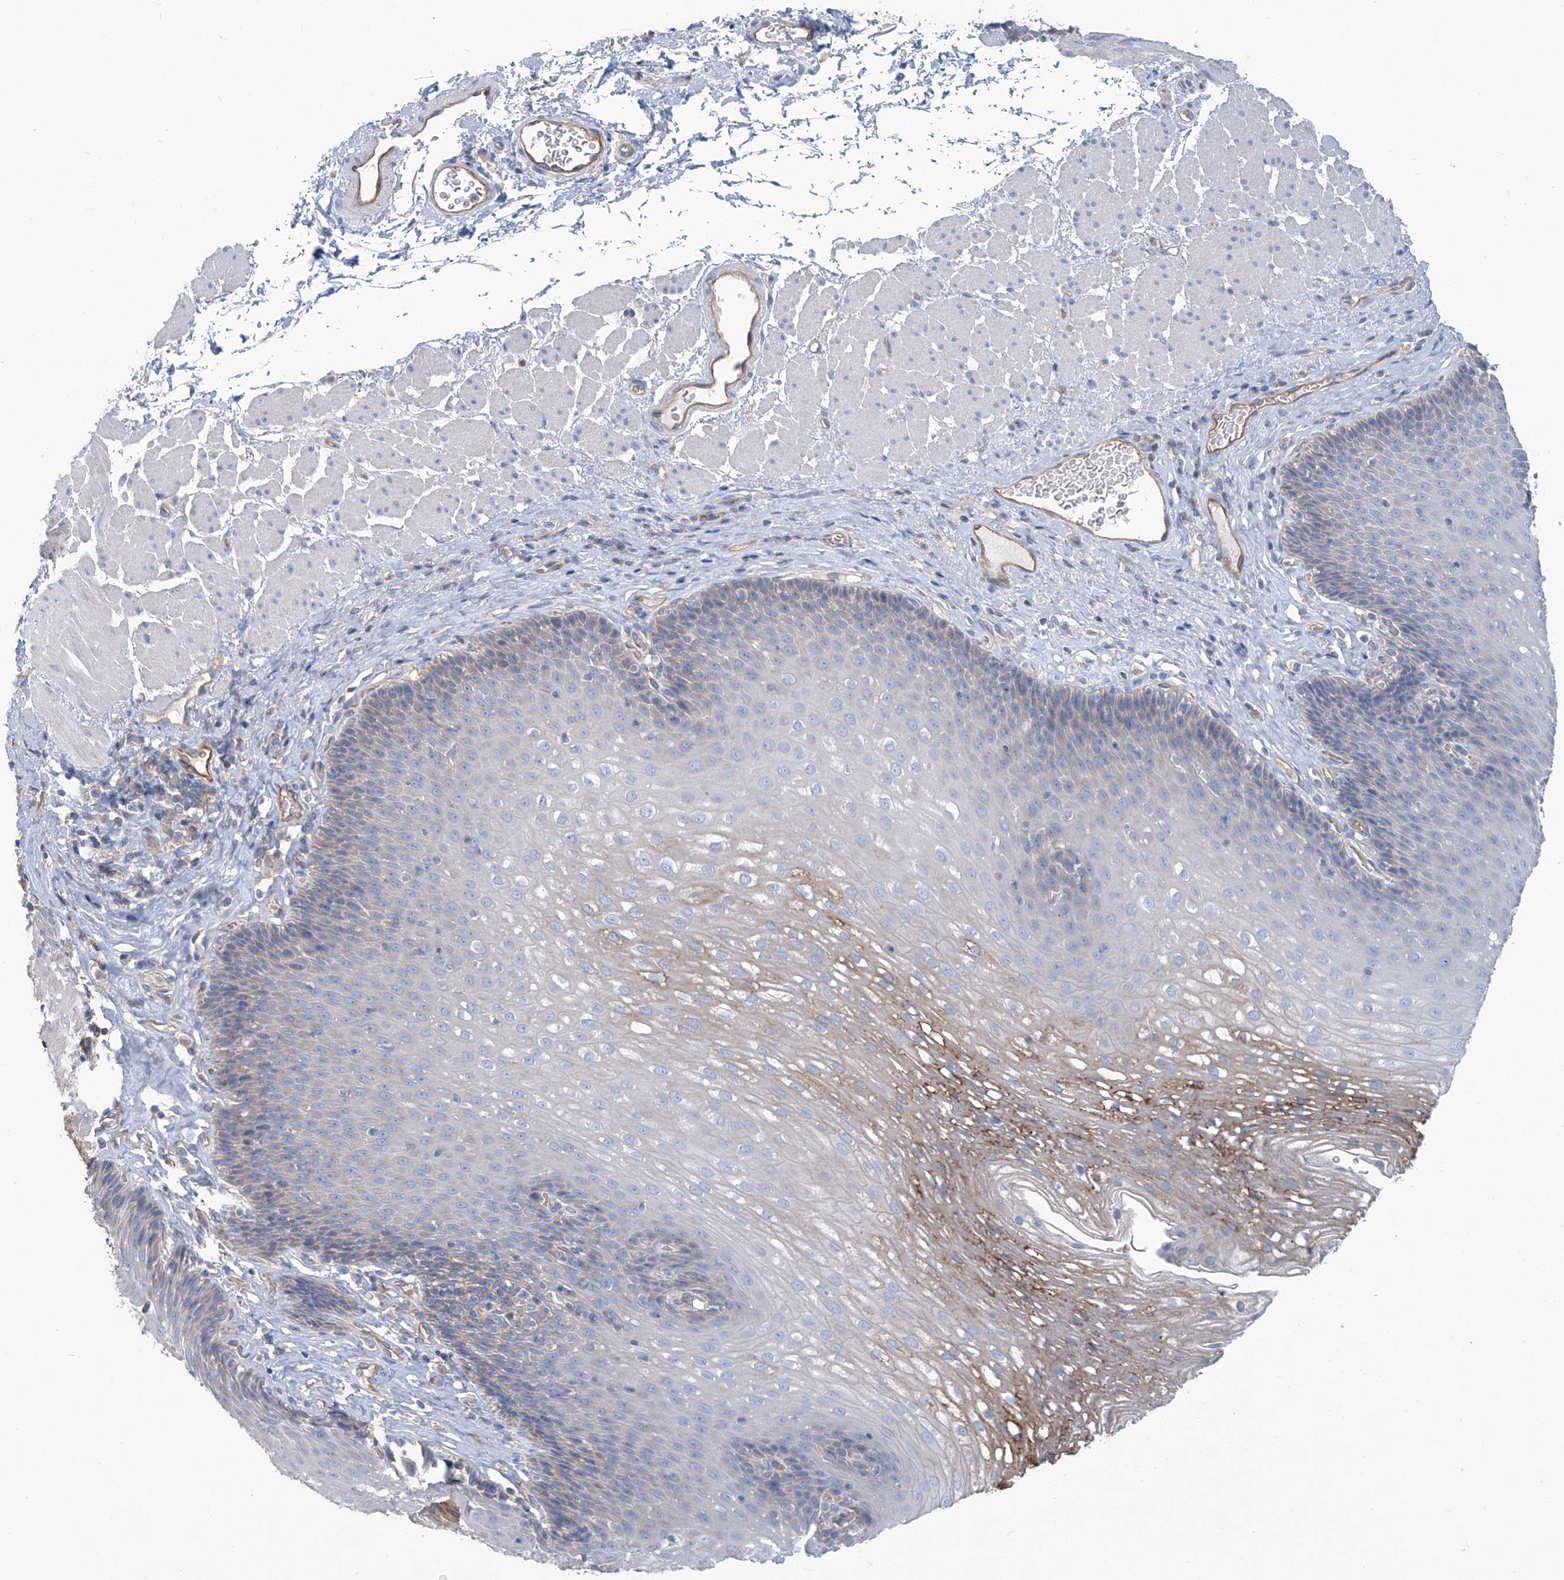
{"staining": {"intensity": "moderate", "quantity": "<25%", "location": "cytoplasmic/membranous"}, "tissue": "esophagus", "cell_type": "Squamous epithelial cells", "image_type": "normal", "snomed": [{"axis": "morphology", "description": "Normal tissue, NOS"}, {"axis": "topography", "description": "Esophagus"}], "caption": "Protein positivity by immunohistochemistry shows moderate cytoplasmic/membranous staining in approximately <25% of squamous epithelial cells in unremarkable esophagus. The staining was performed using DAB (3,3'-diaminobenzidine) to visualize the protein expression in brown, while the nuclei were stained in blue with hematoxylin (Magnification: 20x).", "gene": "PFKL", "patient": {"sex": "female", "age": 66}}